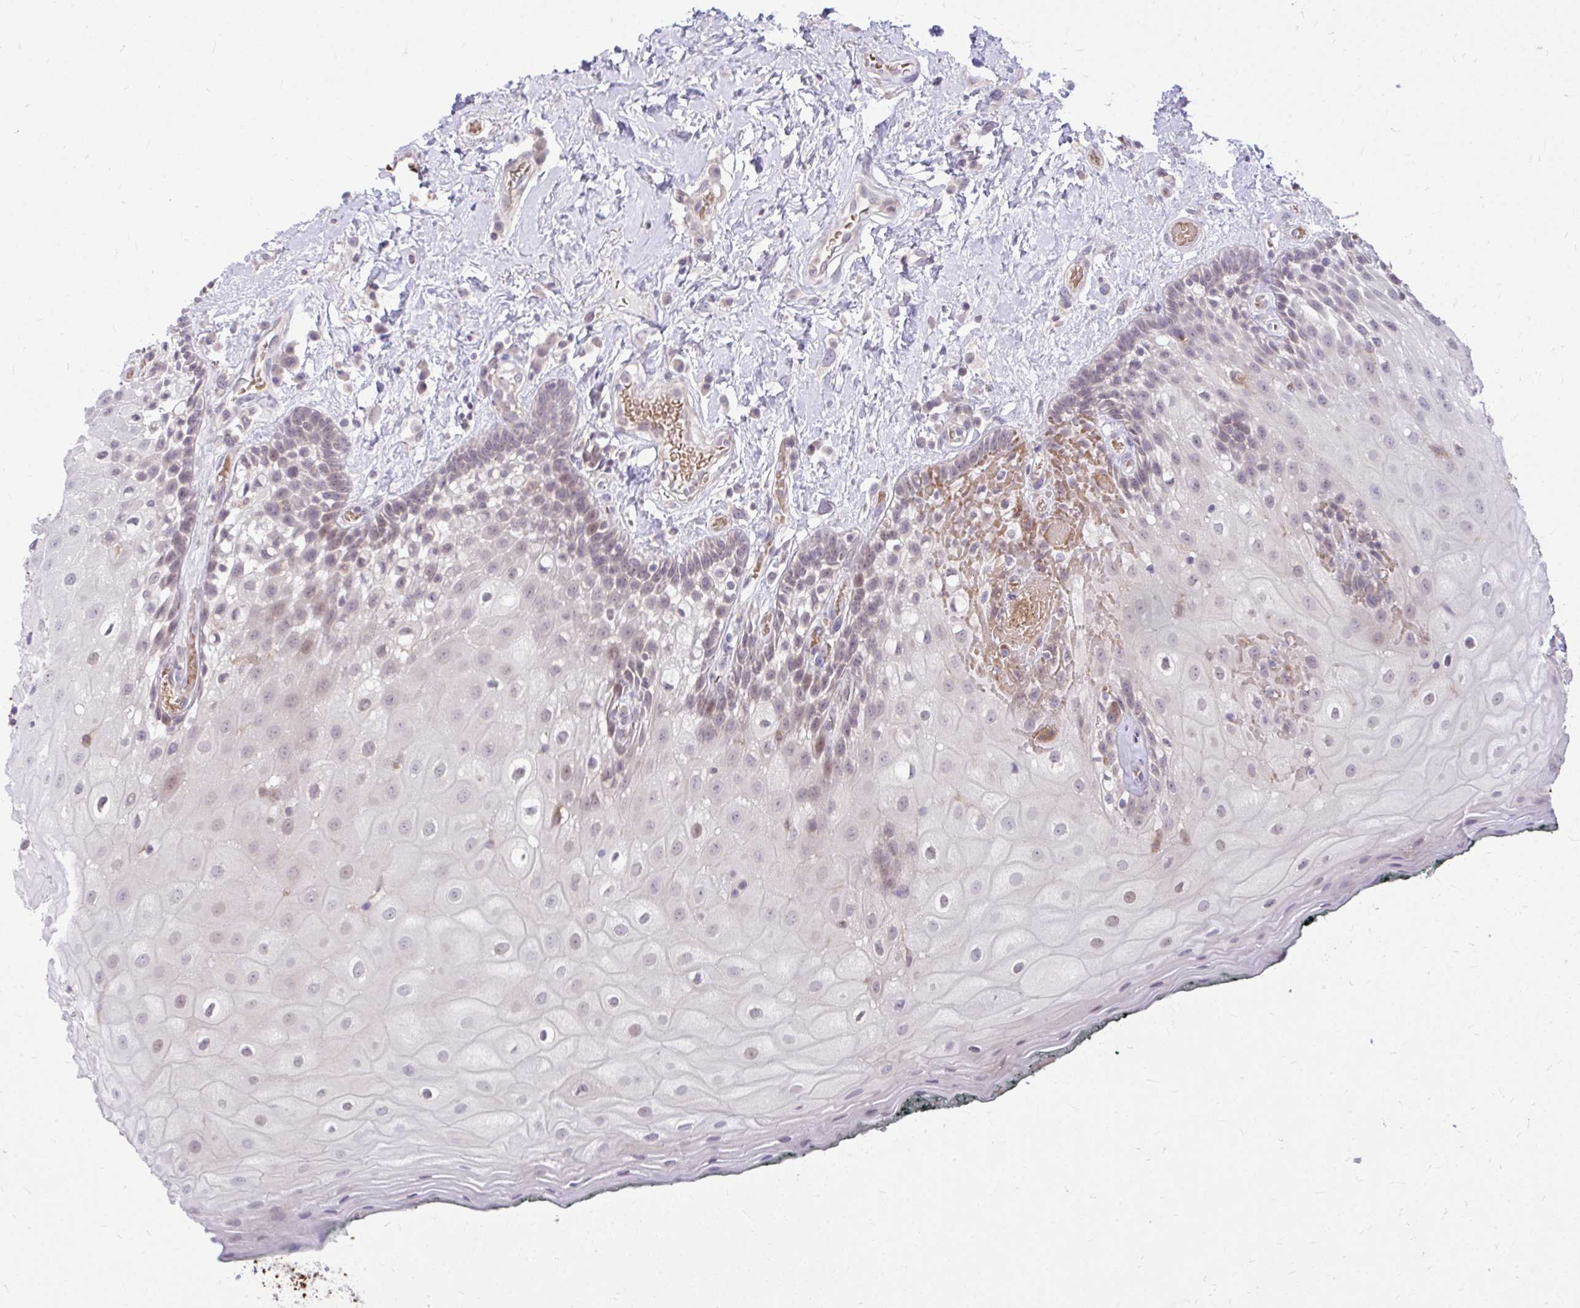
{"staining": {"intensity": "weak", "quantity": "<25%", "location": "cytoplasmic/membranous,nuclear"}, "tissue": "oral mucosa", "cell_type": "Squamous epithelial cells", "image_type": "normal", "snomed": [{"axis": "morphology", "description": "Normal tissue, NOS"}, {"axis": "morphology", "description": "Squamous cell carcinoma, NOS"}, {"axis": "topography", "description": "Oral tissue"}, {"axis": "topography", "description": "Head-Neck"}], "caption": "Squamous epithelial cells are negative for brown protein staining in unremarkable oral mucosa. (DAB immunohistochemistry (IHC) with hematoxylin counter stain).", "gene": "DPY19L1", "patient": {"sex": "male", "age": 64}}